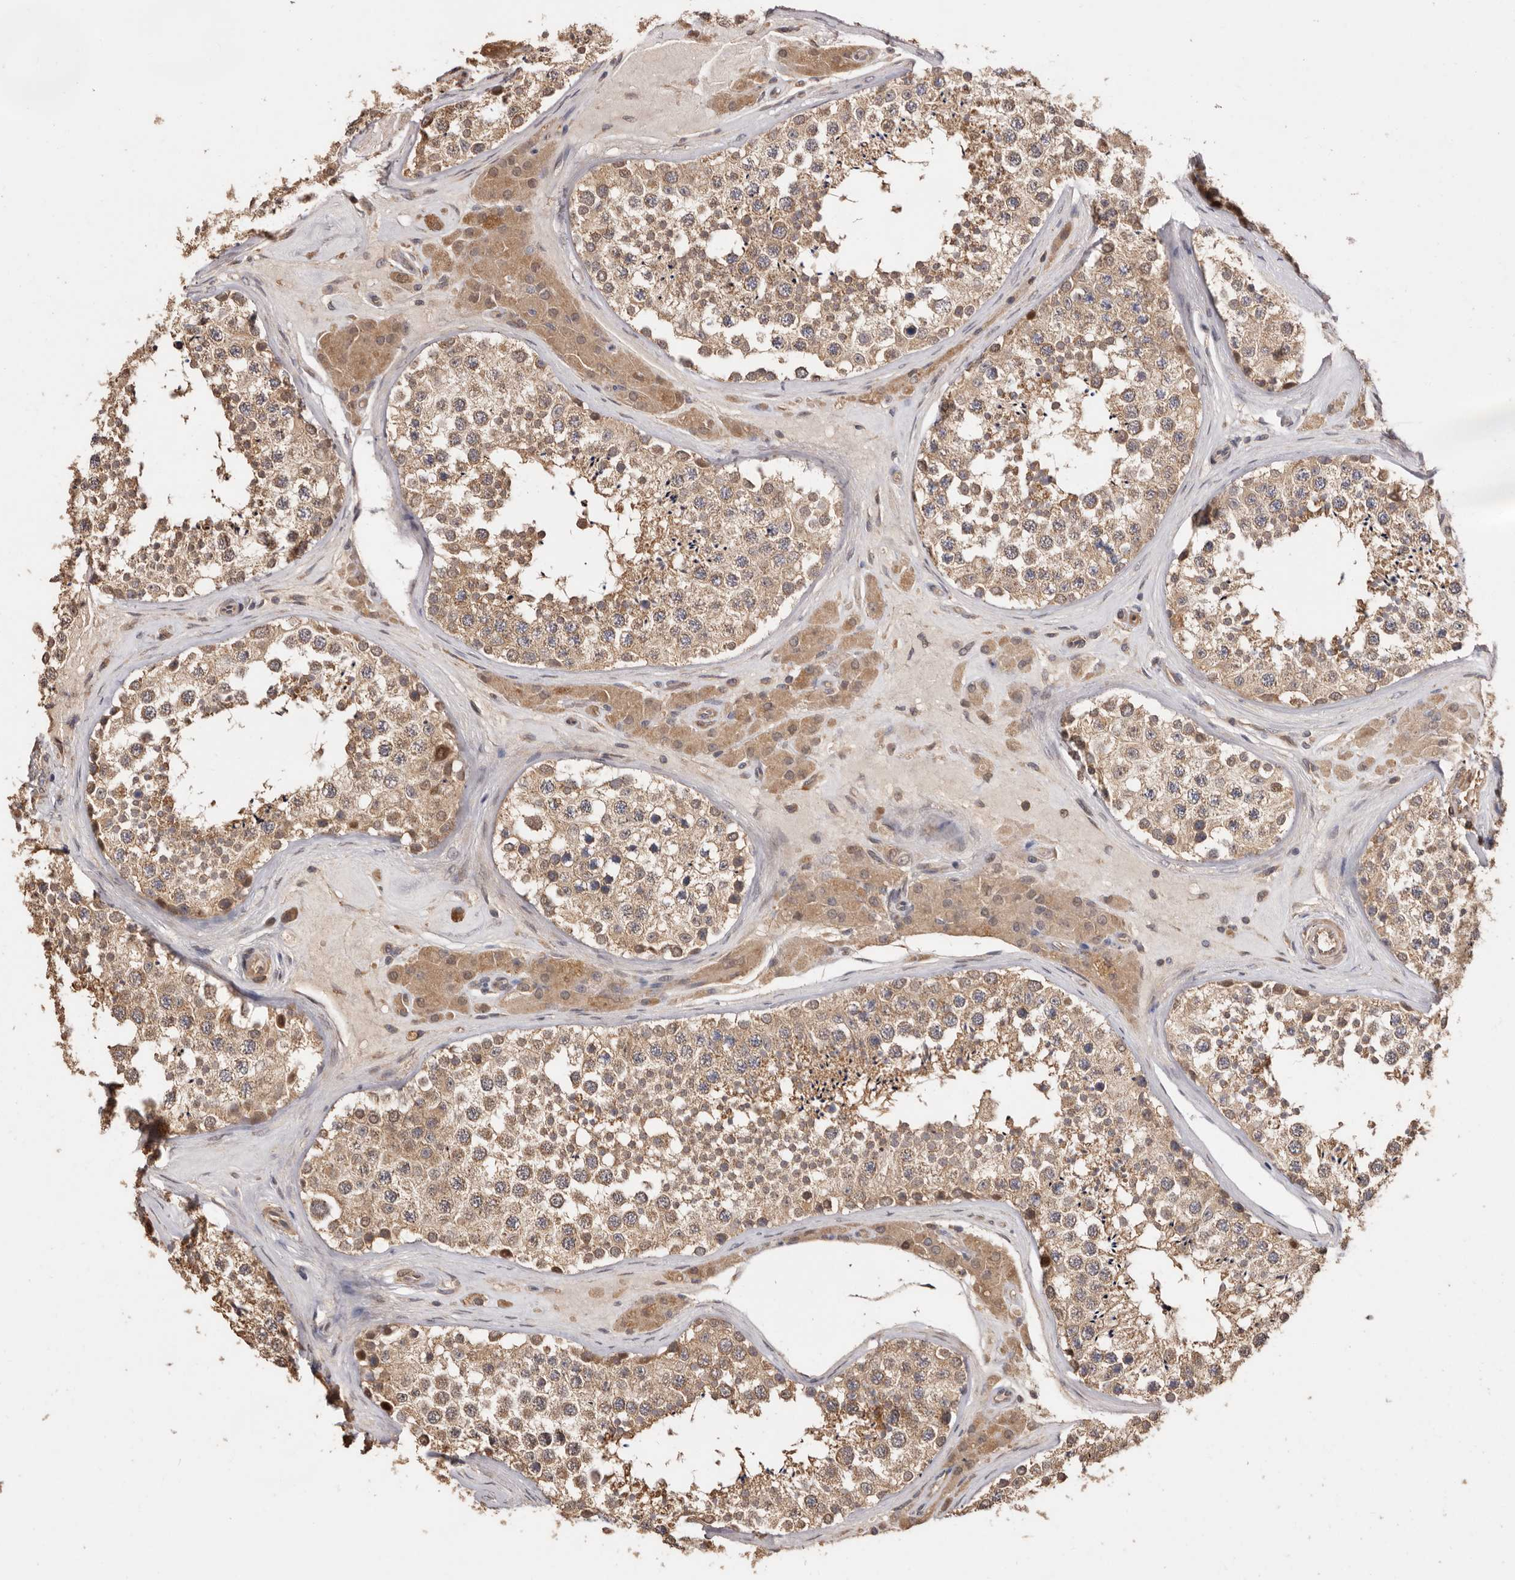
{"staining": {"intensity": "moderate", "quantity": ">75%", "location": "cytoplasmic/membranous"}, "tissue": "testis", "cell_type": "Cells in seminiferous ducts", "image_type": "normal", "snomed": [{"axis": "morphology", "description": "Normal tissue, NOS"}, {"axis": "topography", "description": "Testis"}], "caption": "Immunohistochemistry histopathology image of benign testis stained for a protein (brown), which displays medium levels of moderate cytoplasmic/membranous staining in about >75% of cells in seminiferous ducts.", "gene": "COQ8B", "patient": {"sex": "male", "age": 46}}